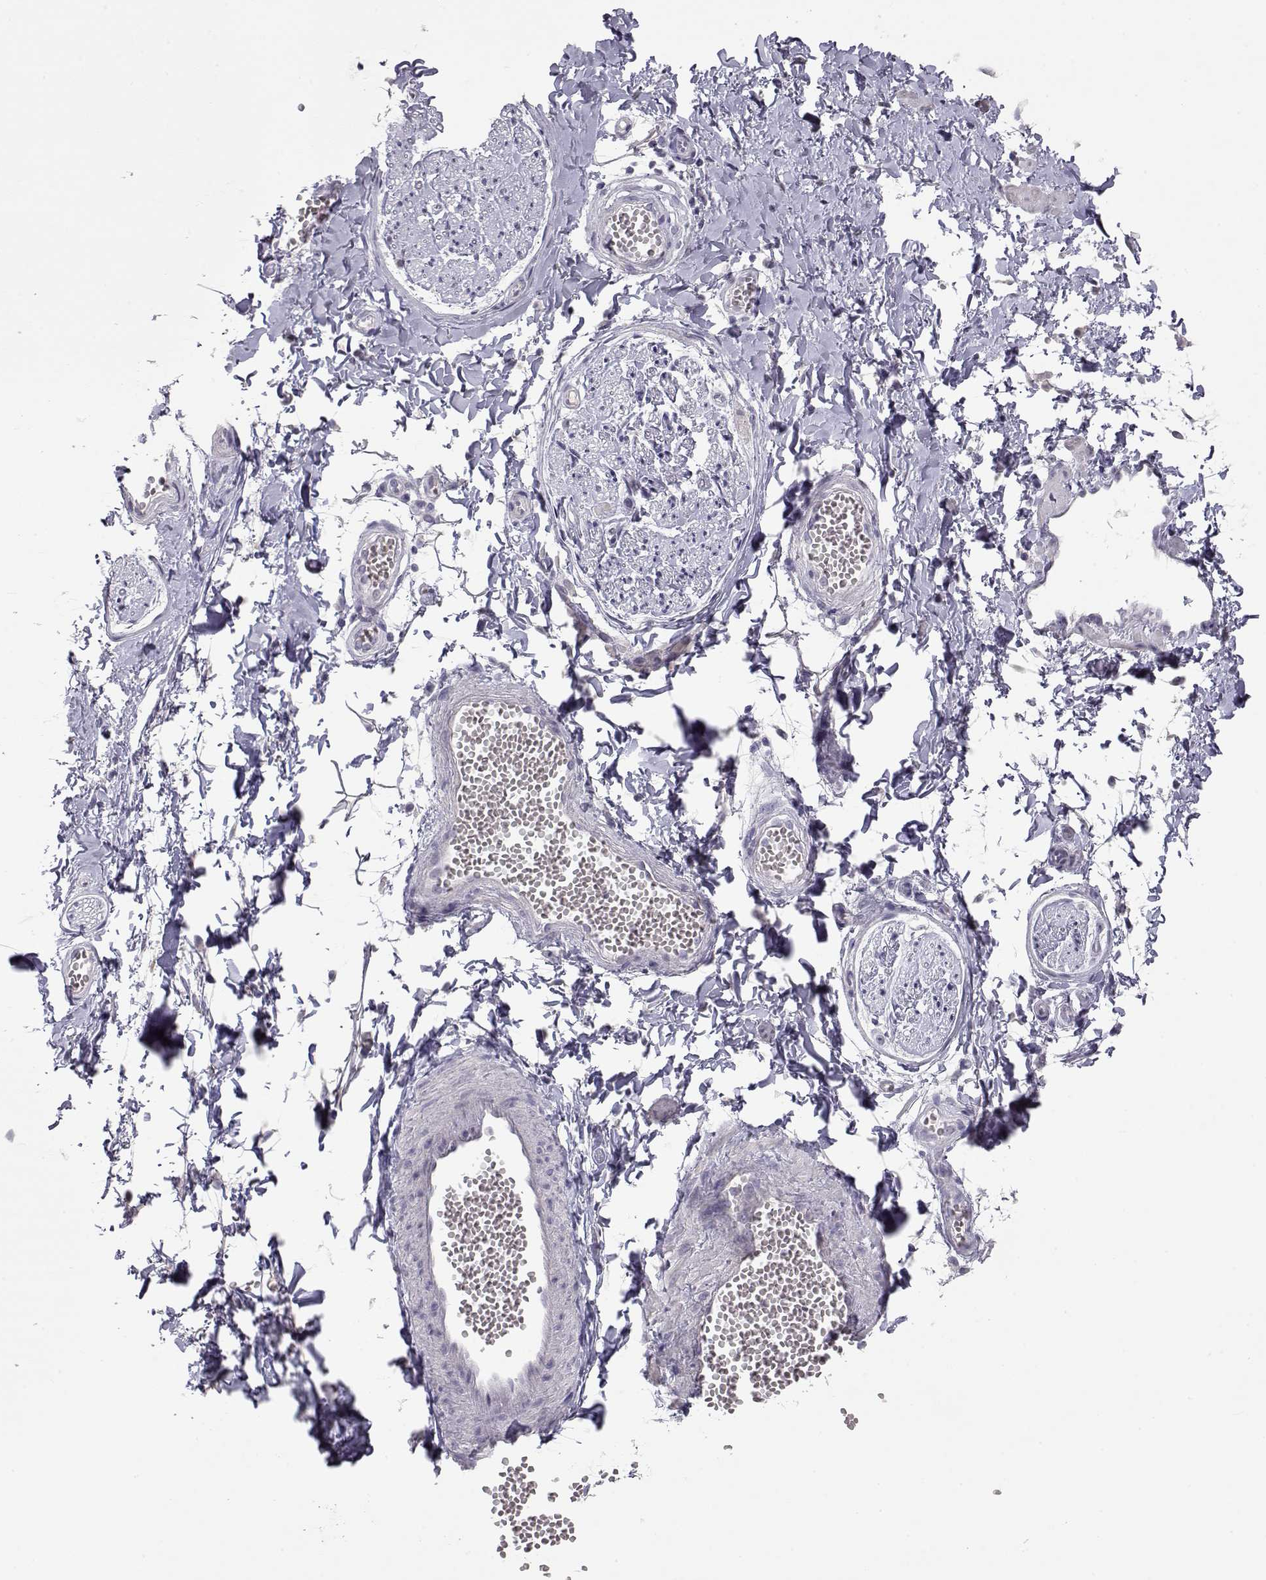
{"staining": {"intensity": "negative", "quantity": "none", "location": "none"}, "tissue": "adipose tissue", "cell_type": "Adipocytes", "image_type": "normal", "snomed": [{"axis": "morphology", "description": "Normal tissue, NOS"}, {"axis": "topography", "description": "Smooth muscle"}, {"axis": "topography", "description": "Peripheral nerve tissue"}], "caption": "Immunohistochemistry of normal human adipose tissue demonstrates no expression in adipocytes. (Brightfield microscopy of DAB (3,3'-diaminobenzidine) immunohistochemistry at high magnification).", "gene": "LAMB3", "patient": {"sex": "male", "age": 22}}